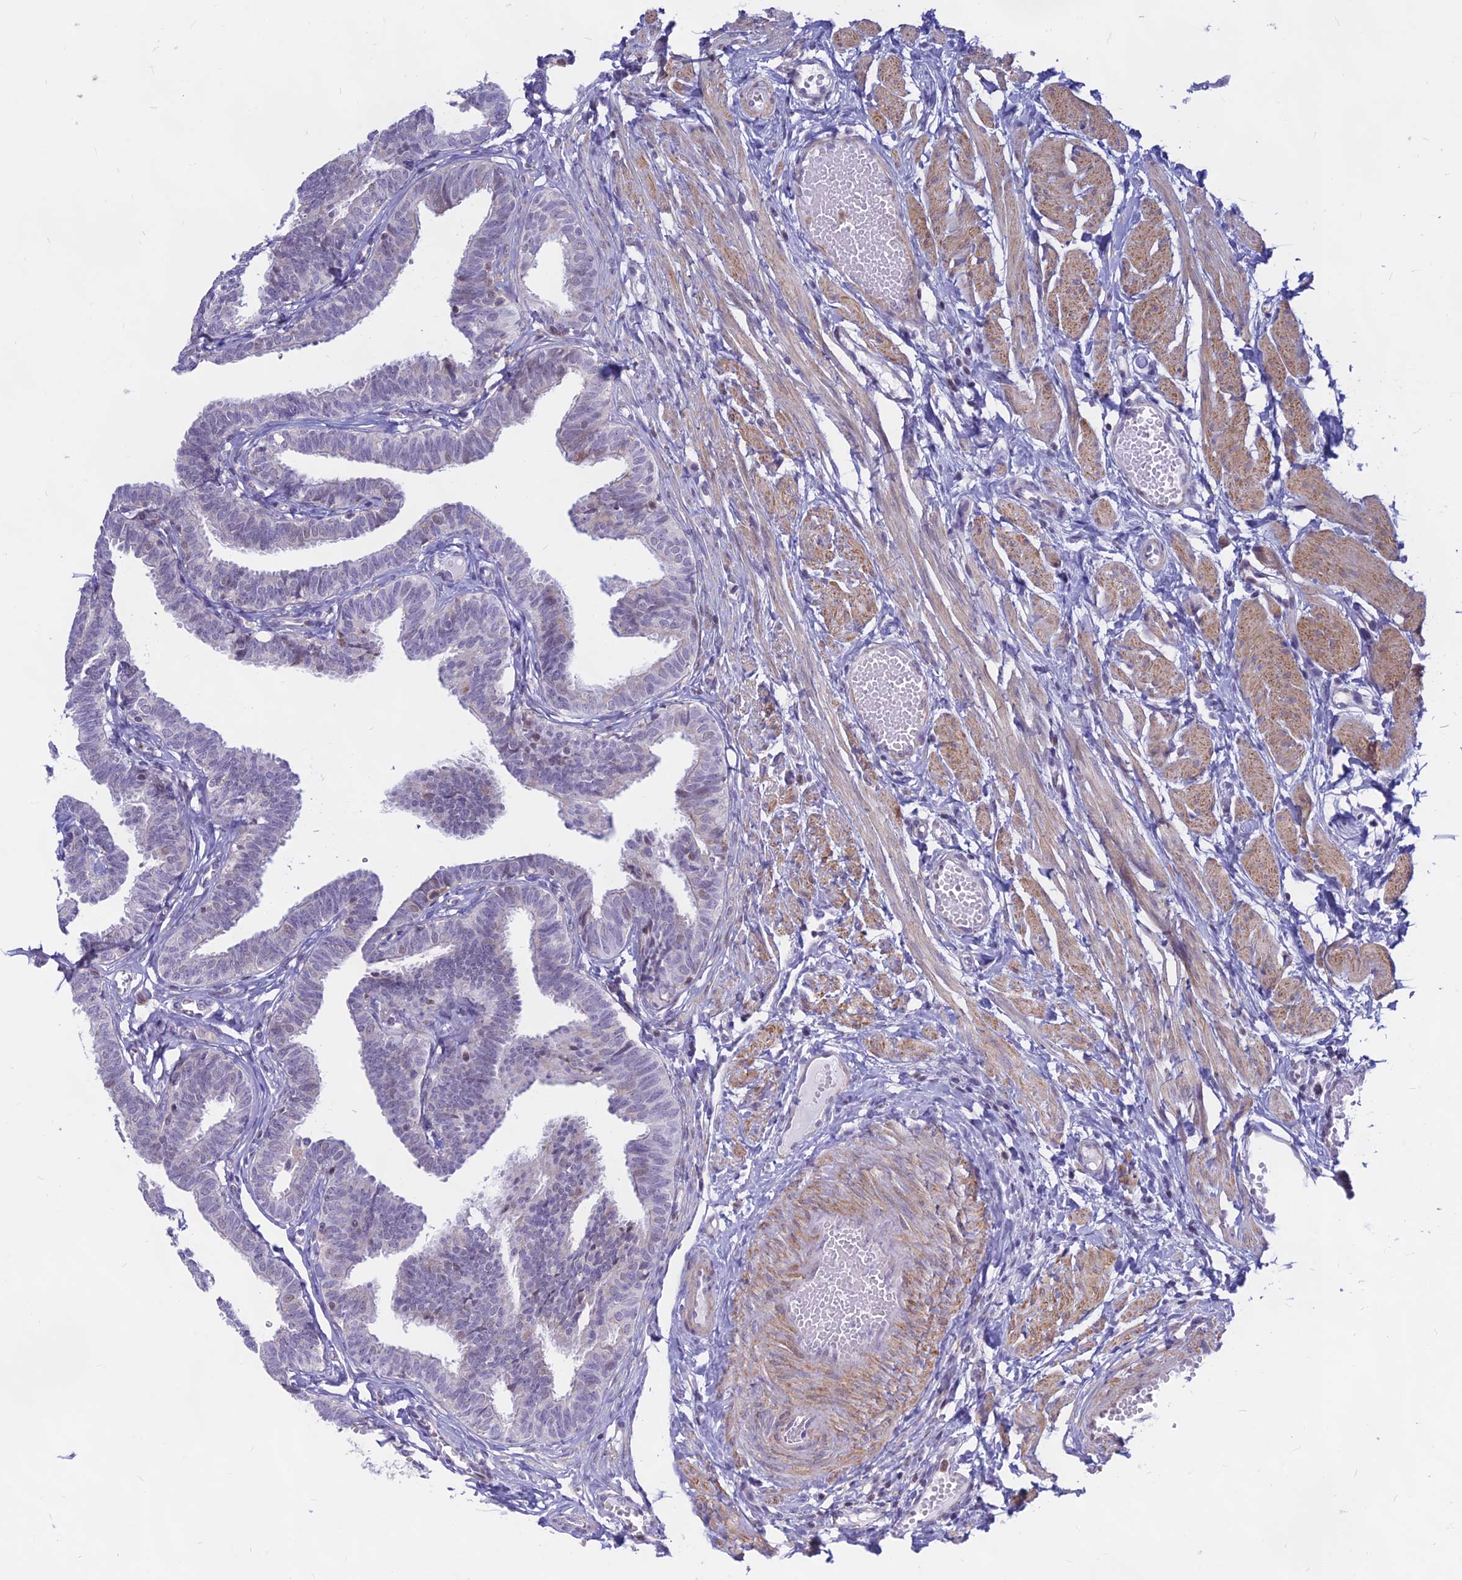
{"staining": {"intensity": "negative", "quantity": "none", "location": "none"}, "tissue": "fallopian tube", "cell_type": "Glandular cells", "image_type": "normal", "snomed": [{"axis": "morphology", "description": "Normal tissue, NOS"}, {"axis": "topography", "description": "Fallopian tube"}, {"axis": "topography", "description": "Ovary"}], "caption": "Fallopian tube was stained to show a protein in brown. There is no significant expression in glandular cells.", "gene": "KRR1", "patient": {"sex": "female", "age": 23}}